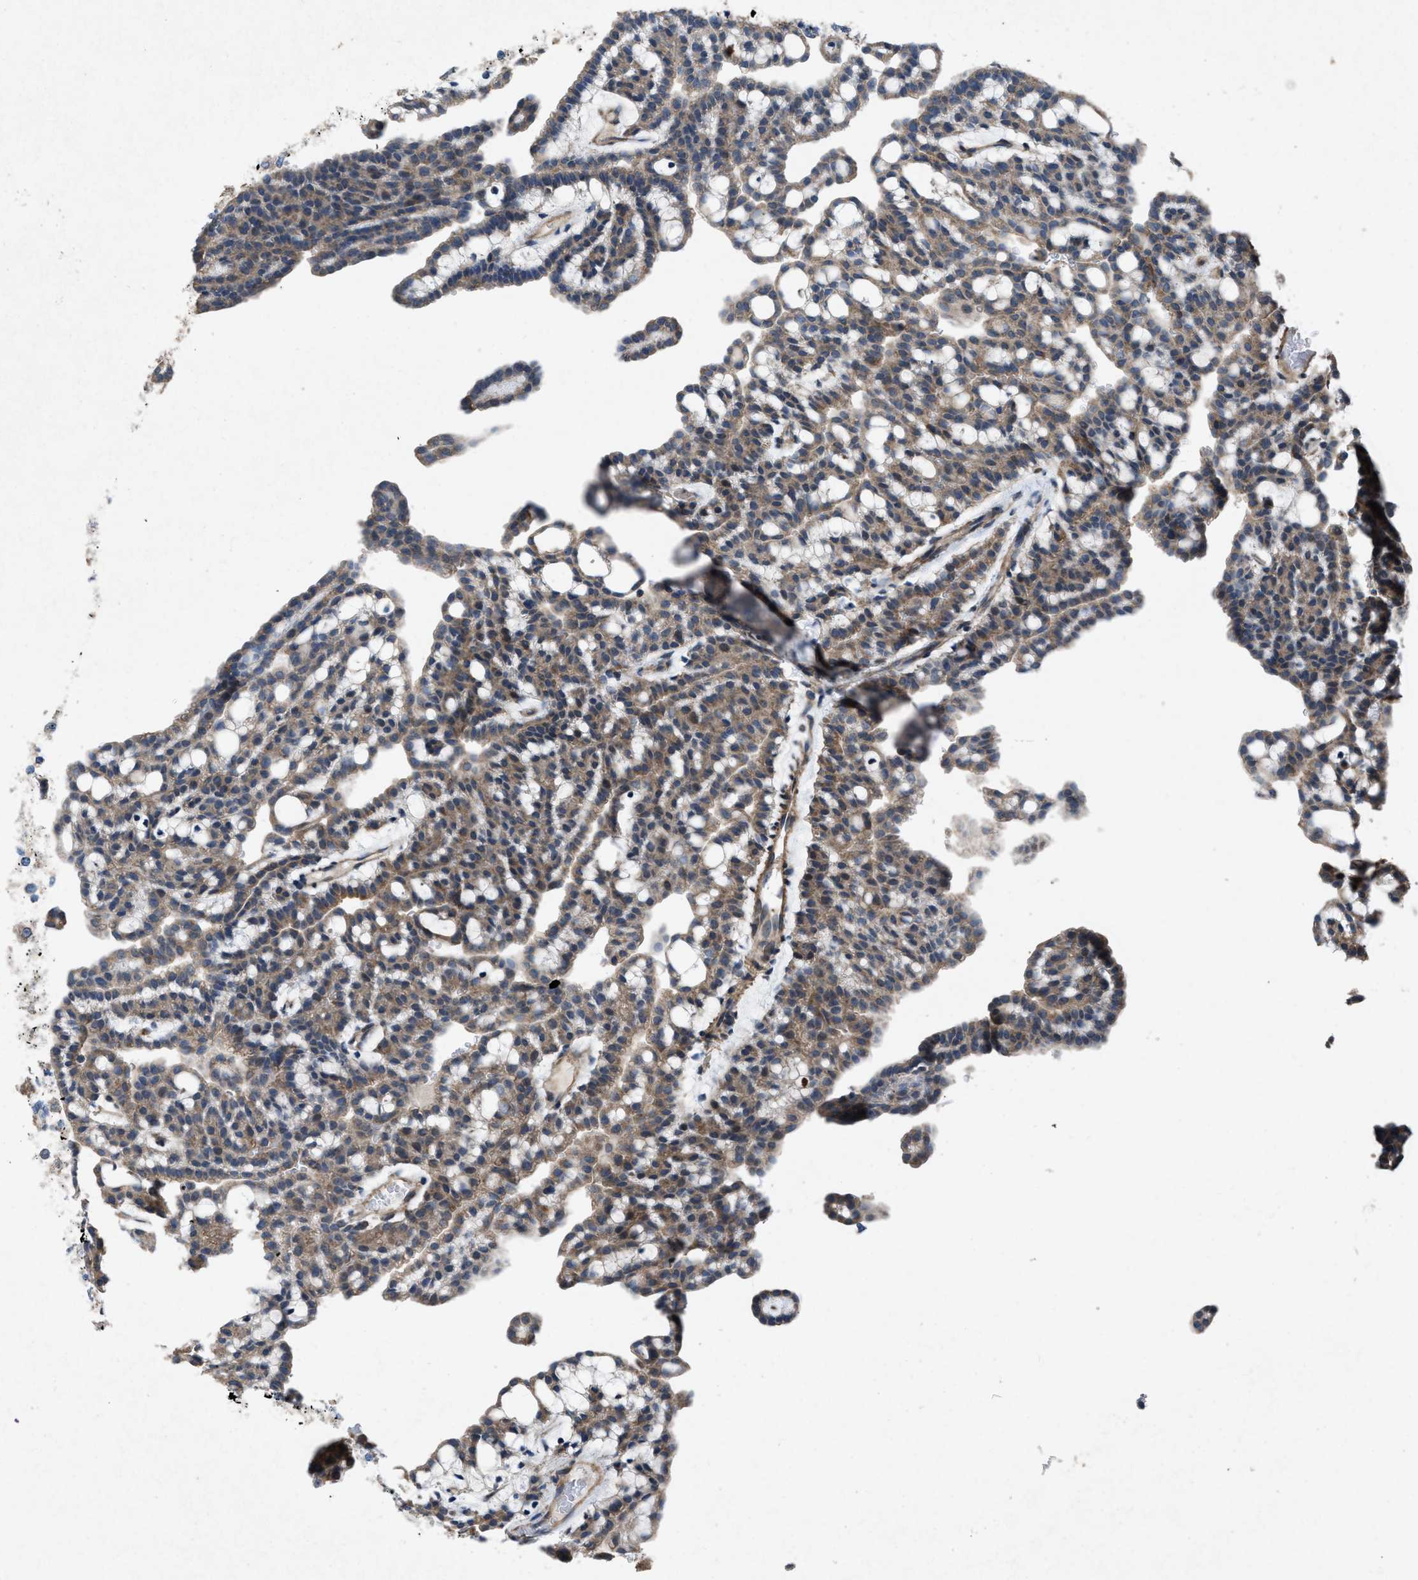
{"staining": {"intensity": "weak", "quantity": ">75%", "location": "cytoplasmic/membranous"}, "tissue": "renal cancer", "cell_type": "Tumor cells", "image_type": "cancer", "snomed": [{"axis": "morphology", "description": "Adenocarcinoma, NOS"}, {"axis": "topography", "description": "Kidney"}], "caption": "This is an image of immunohistochemistry (IHC) staining of renal adenocarcinoma, which shows weak positivity in the cytoplasmic/membranous of tumor cells.", "gene": "ARL6", "patient": {"sex": "male", "age": 63}}